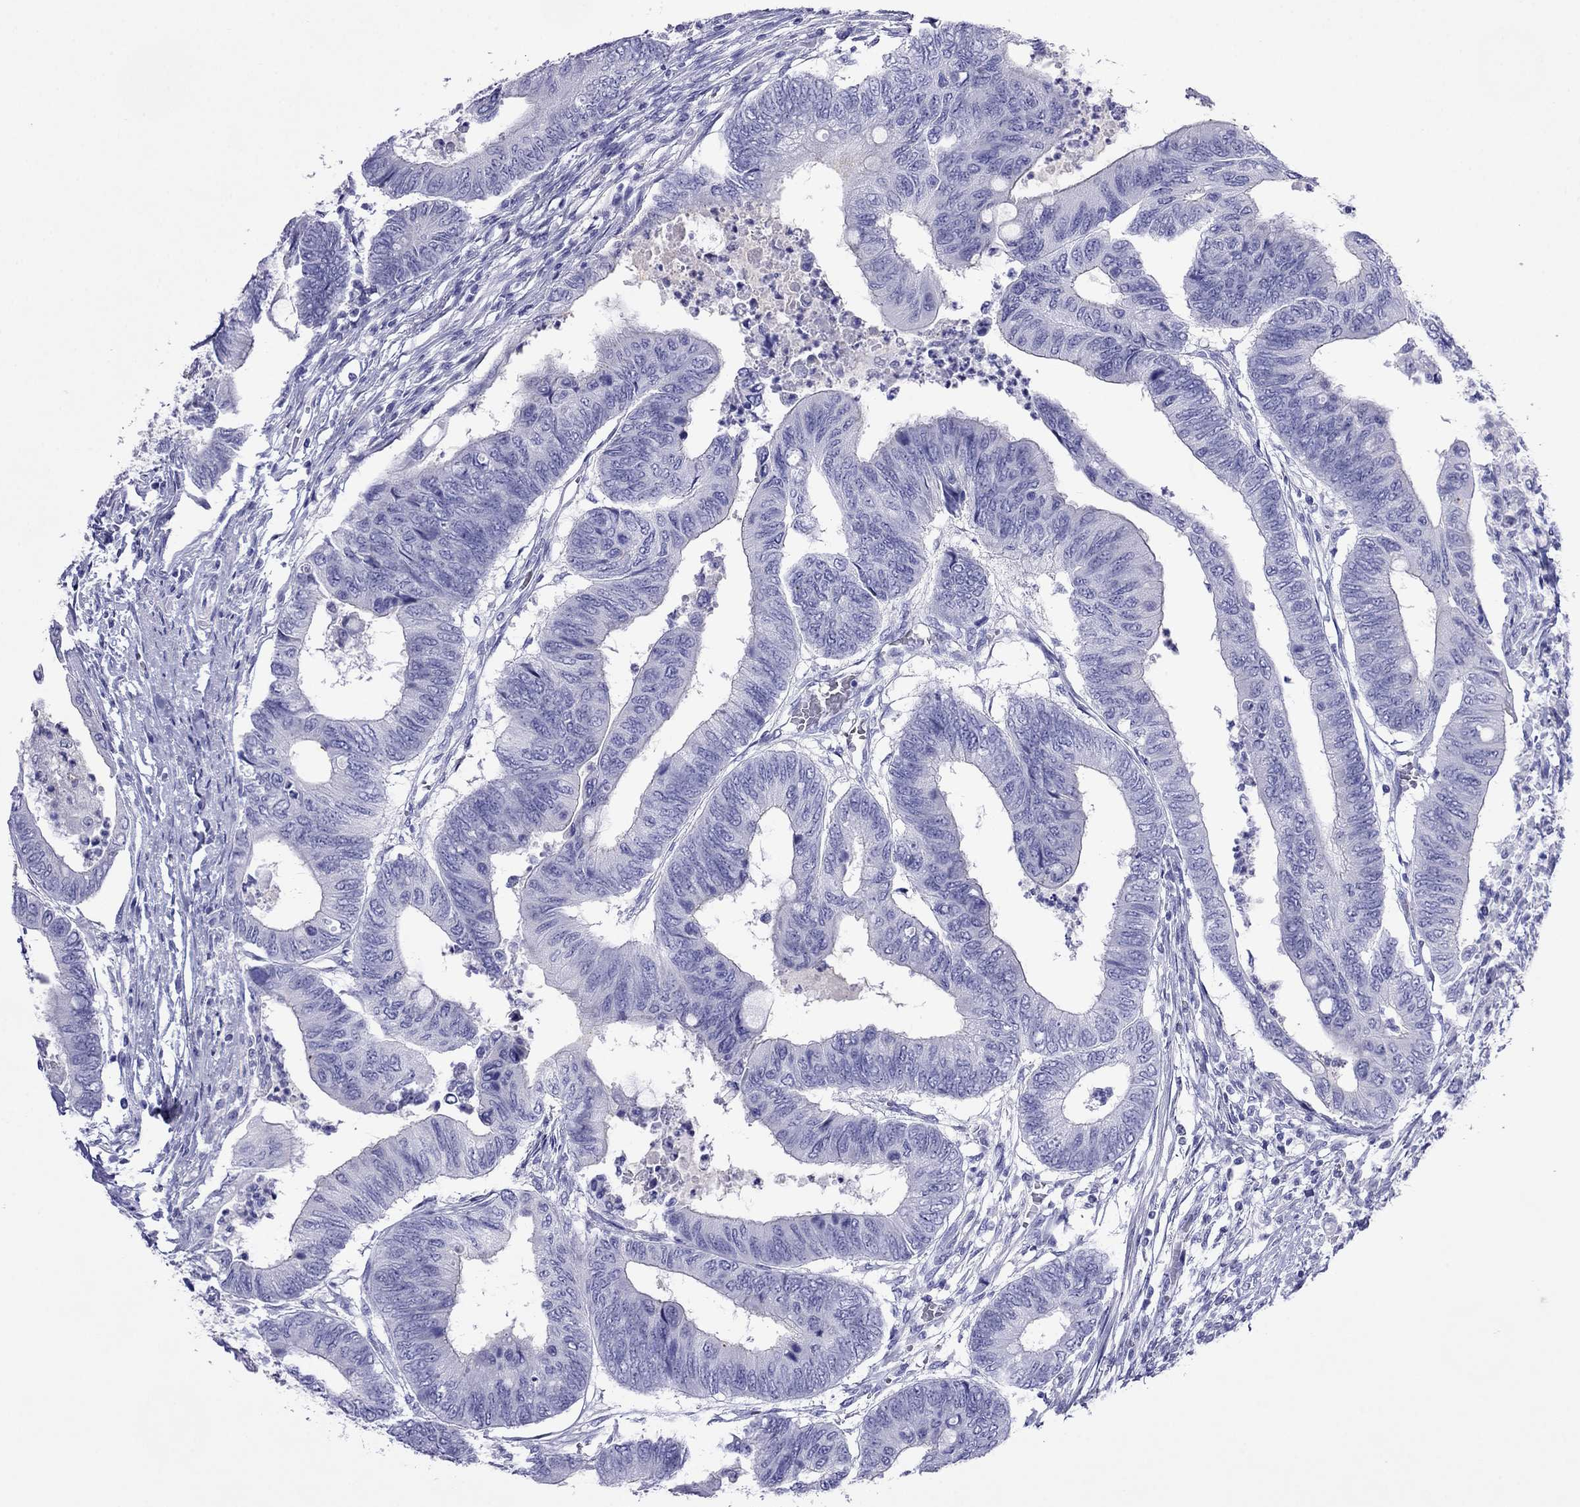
{"staining": {"intensity": "negative", "quantity": "none", "location": "none"}, "tissue": "colorectal cancer", "cell_type": "Tumor cells", "image_type": "cancer", "snomed": [{"axis": "morphology", "description": "Normal tissue, NOS"}, {"axis": "morphology", "description": "Adenocarcinoma, NOS"}, {"axis": "topography", "description": "Rectum"}, {"axis": "topography", "description": "Peripheral nerve tissue"}], "caption": "Tumor cells are negative for protein expression in human colorectal adenocarcinoma. (DAB immunohistochemistry (IHC) with hematoxylin counter stain).", "gene": "PCDHA6", "patient": {"sex": "male", "age": 92}}